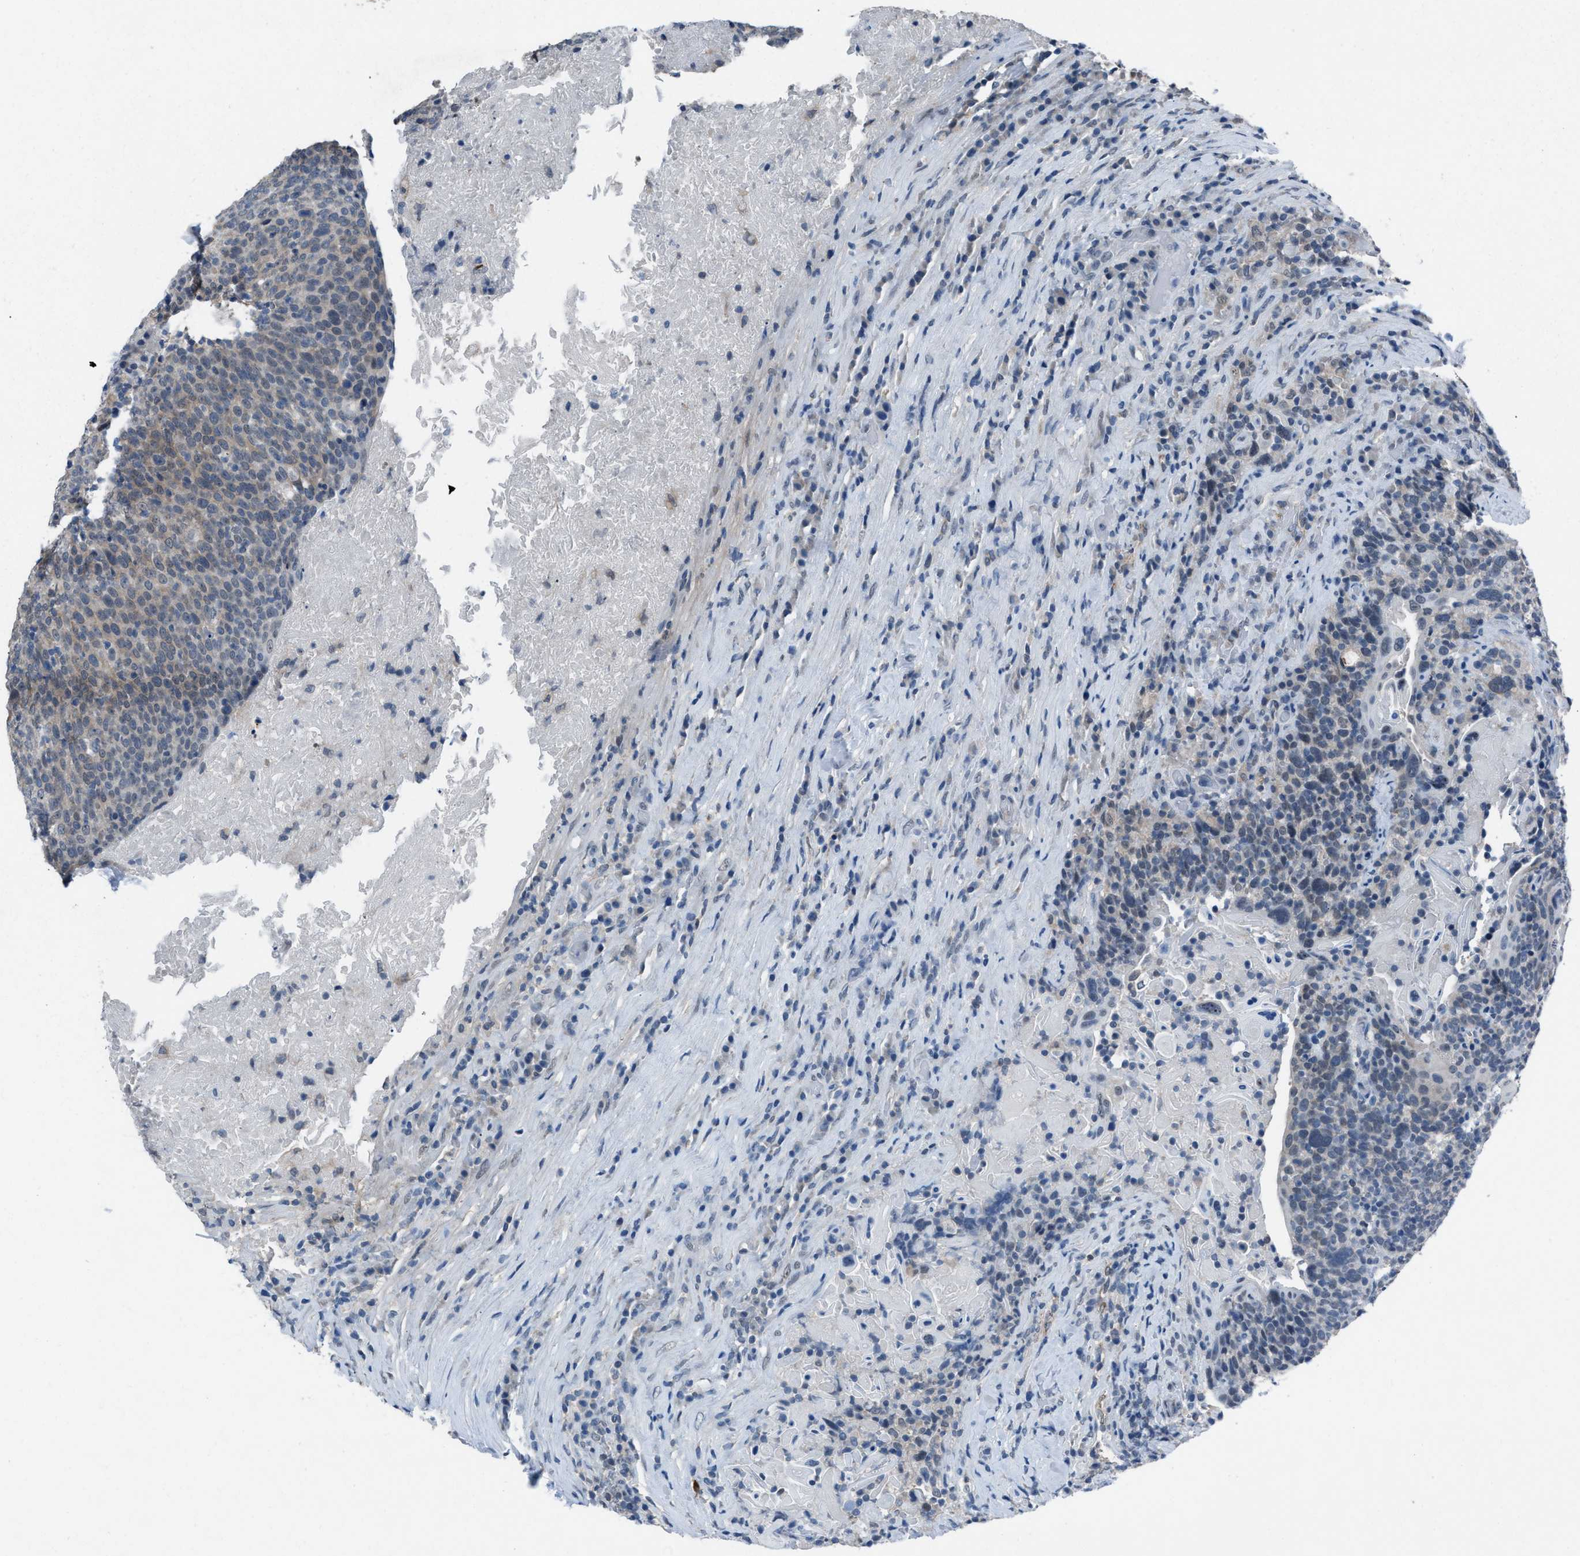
{"staining": {"intensity": "weak", "quantity": "<25%", "location": "cytoplasmic/membranous"}, "tissue": "head and neck cancer", "cell_type": "Tumor cells", "image_type": "cancer", "snomed": [{"axis": "morphology", "description": "Squamous cell carcinoma, NOS"}, {"axis": "morphology", "description": "Squamous cell carcinoma, metastatic, NOS"}, {"axis": "topography", "description": "Lymph node"}, {"axis": "topography", "description": "Head-Neck"}], "caption": "This is a photomicrograph of immunohistochemistry (IHC) staining of head and neck cancer, which shows no staining in tumor cells. The staining is performed using DAB brown chromogen with nuclei counter-stained in using hematoxylin.", "gene": "ANAPC11", "patient": {"sex": "male", "age": 62}}